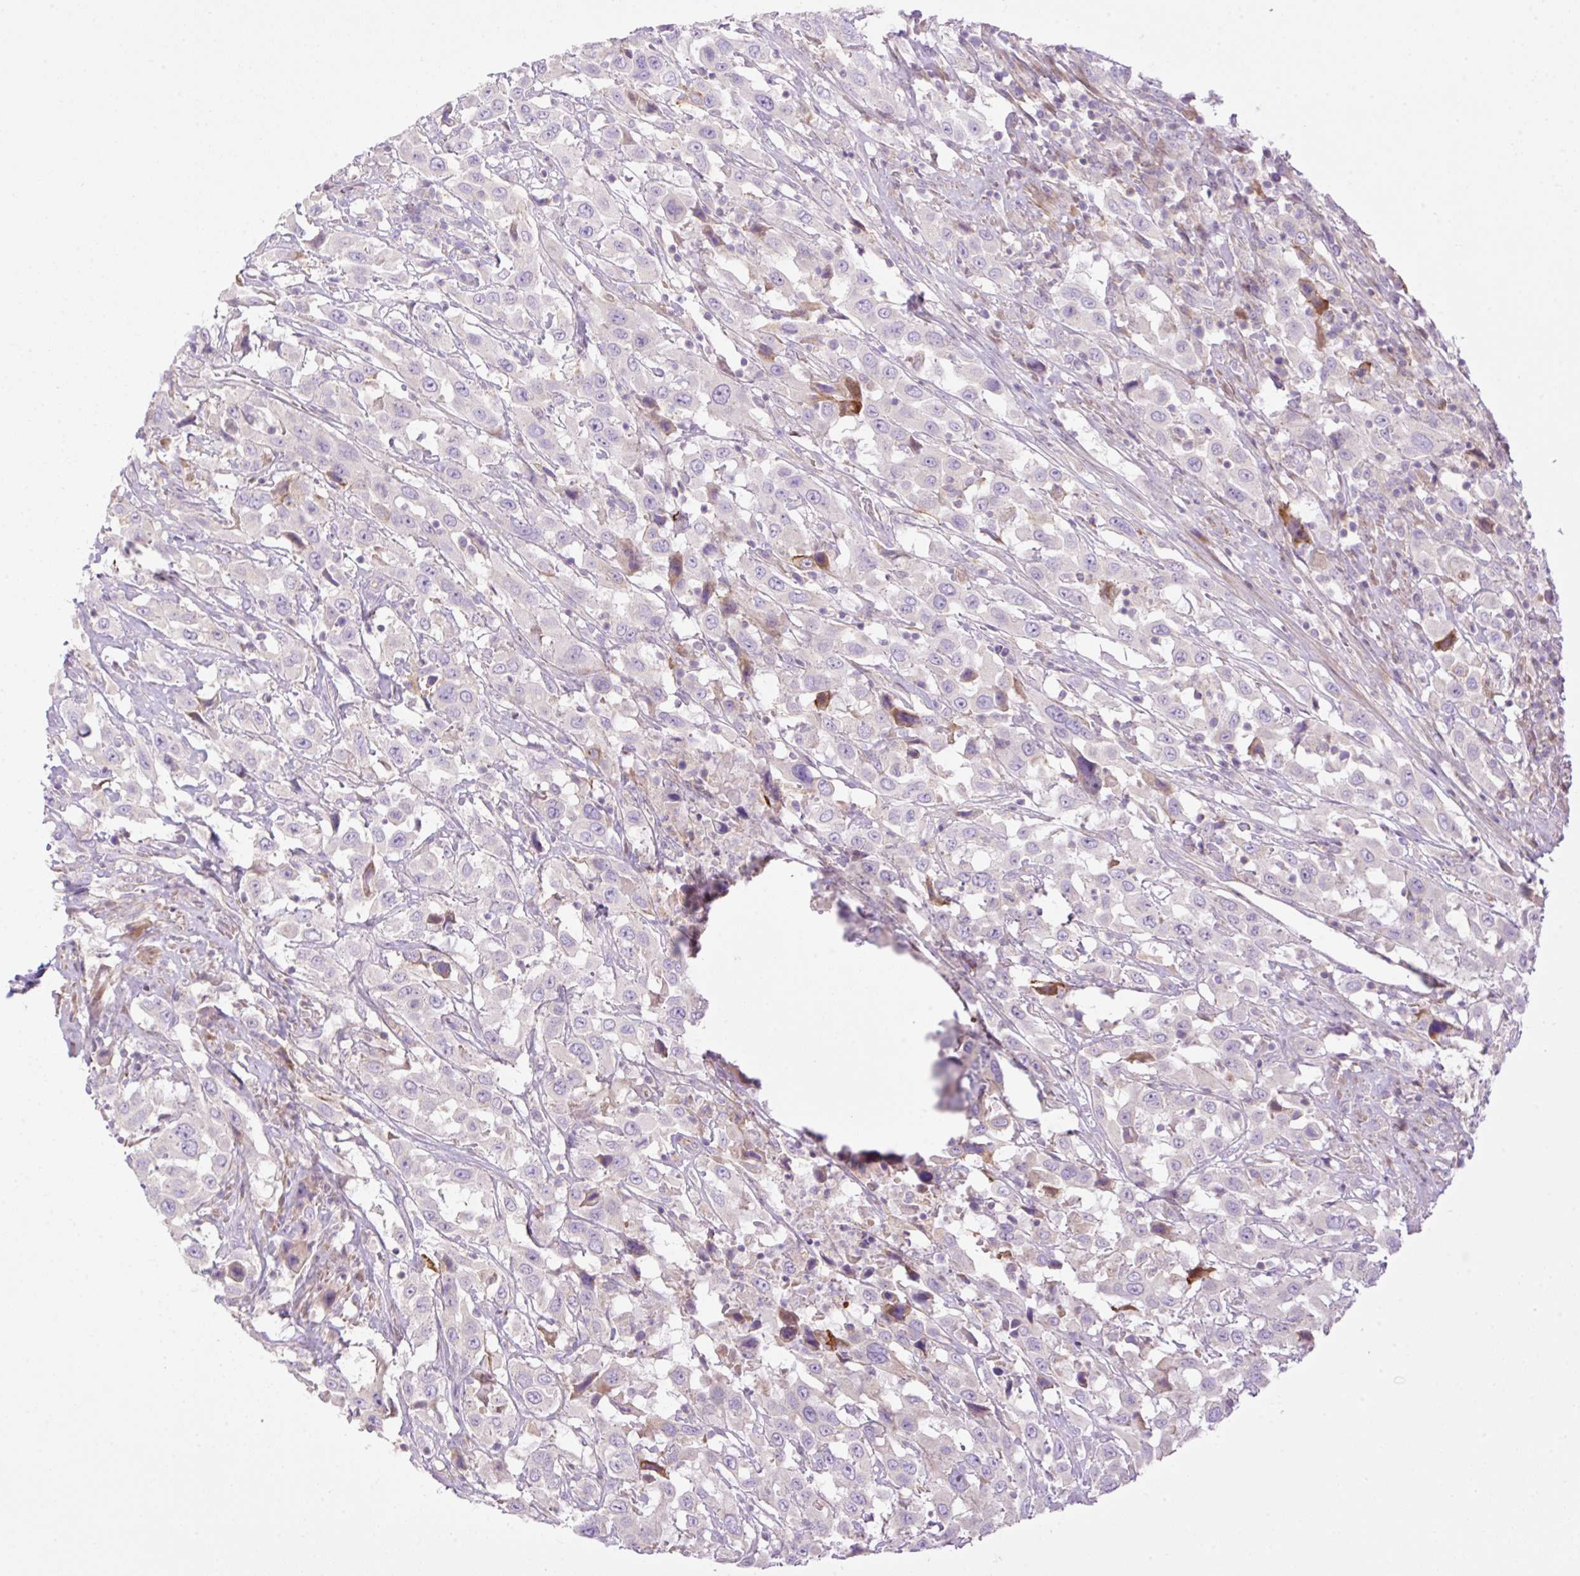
{"staining": {"intensity": "negative", "quantity": "none", "location": "none"}, "tissue": "urothelial cancer", "cell_type": "Tumor cells", "image_type": "cancer", "snomed": [{"axis": "morphology", "description": "Urothelial carcinoma, High grade"}, {"axis": "topography", "description": "Urinary bladder"}], "caption": "High-grade urothelial carcinoma was stained to show a protein in brown. There is no significant expression in tumor cells. (DAB IHC, high magnification).", "gene": "VPS25", "patient": {"sex": "male", "age": 61}}